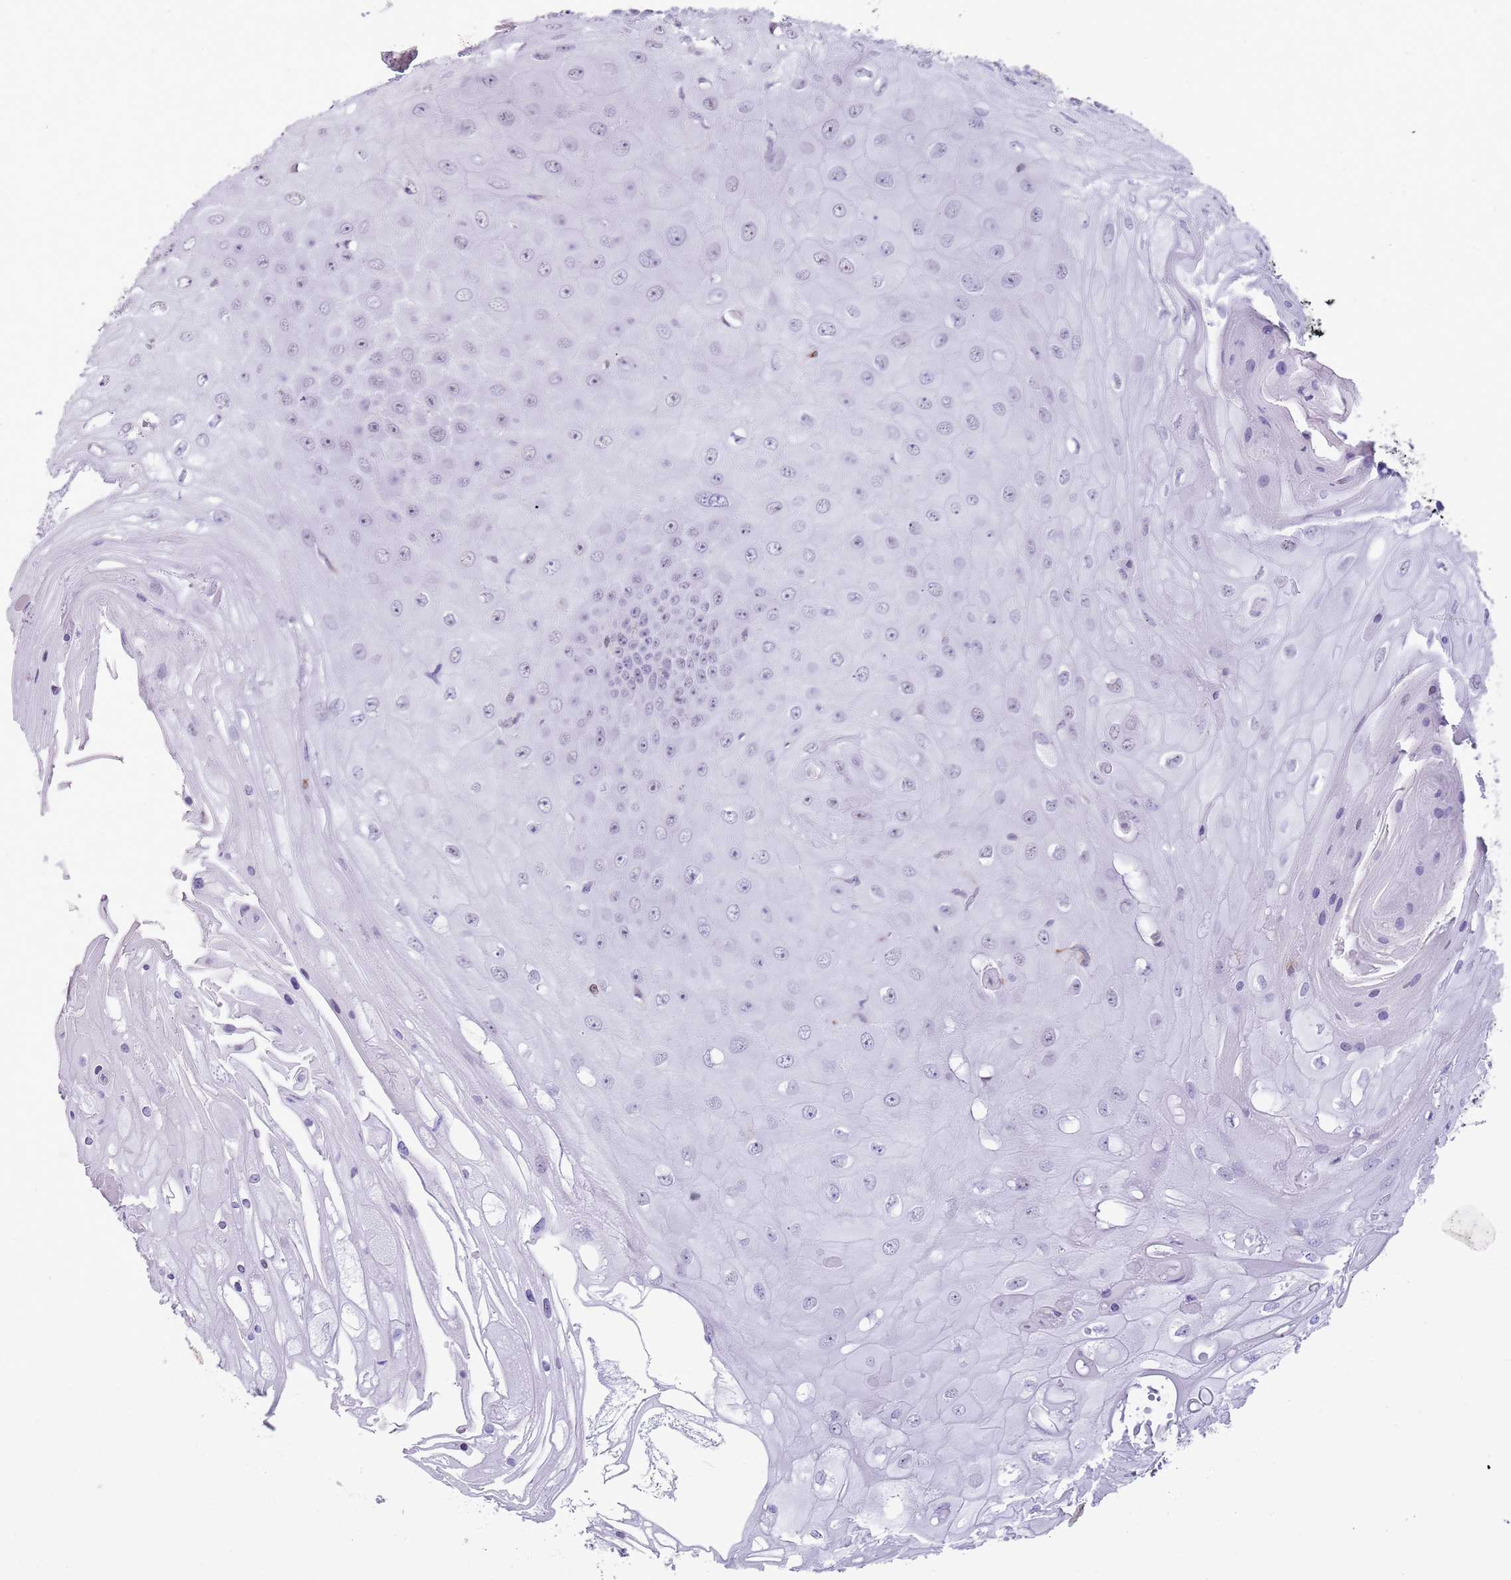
{"staining": {"intensity": "negative", "quantity": "none", "location": "none"}, "tissue": "skin cancer", "cell_type": "Tumor cells", "image_type": "cancer", "snomed": [{"axis": "morphology", "description": "Squamous cell carcinoma, NOS"}, {"axis": "topography", "description": "Skin"}], "caption": "Micrograph shows no protein positivity in tumor cells of skin cancer tissue. (Stains: DAB (3,3'-diaminobenzidine) immunohistochemistry with hematoxylin counter stain, Microscopy: brightfield microscopy at high magnification).", "gene": "NBPF3", "patient": {"sex": "male", "age": 70}}